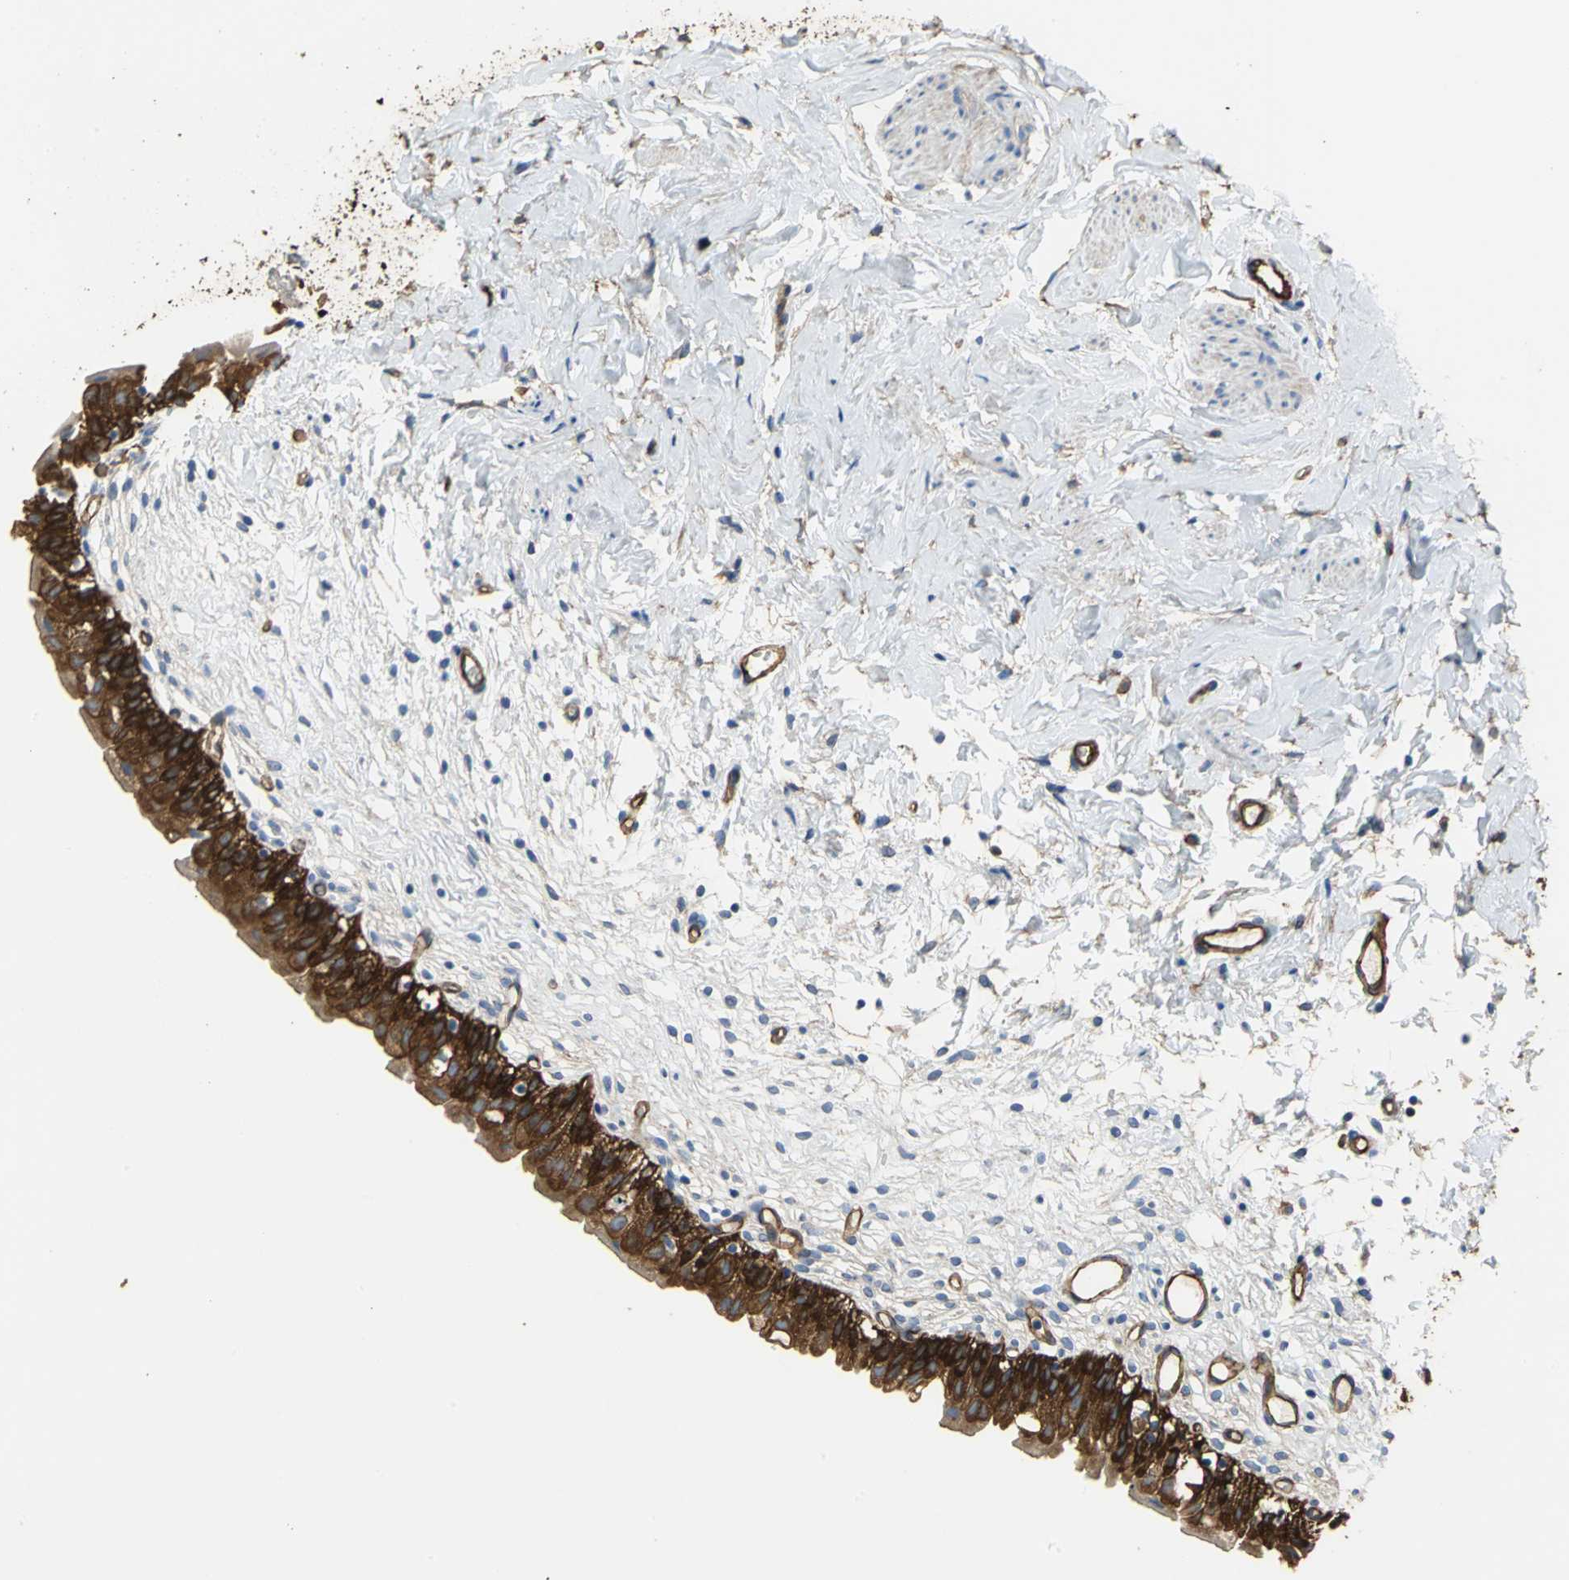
{"staining": {"intensity": "strong", "quantity": ">75%", "location": "cytoplasmic/membranous"}, "tissue": "urinary bladder", "cell_type": "Urothelial cells", "image_type": "normal", "snomed": [{"axis": "morphology", "description": "Normal tissue, NOS"}, {"axis": "topography", "description": "Urinary bladder"}], "caption": "High-magnification brightfield microscopy of benign urinary bladder stained with DAB (3,3'-diaminobenzidine) (brown) and counterstained with hematoxylin (blue). urothelial cells exhibit strong cytoplasmic/membranous expression is appreciated in about>75% of cells.", "gene": "FLNB", "patient": {"sex": "female", "age": 80}}